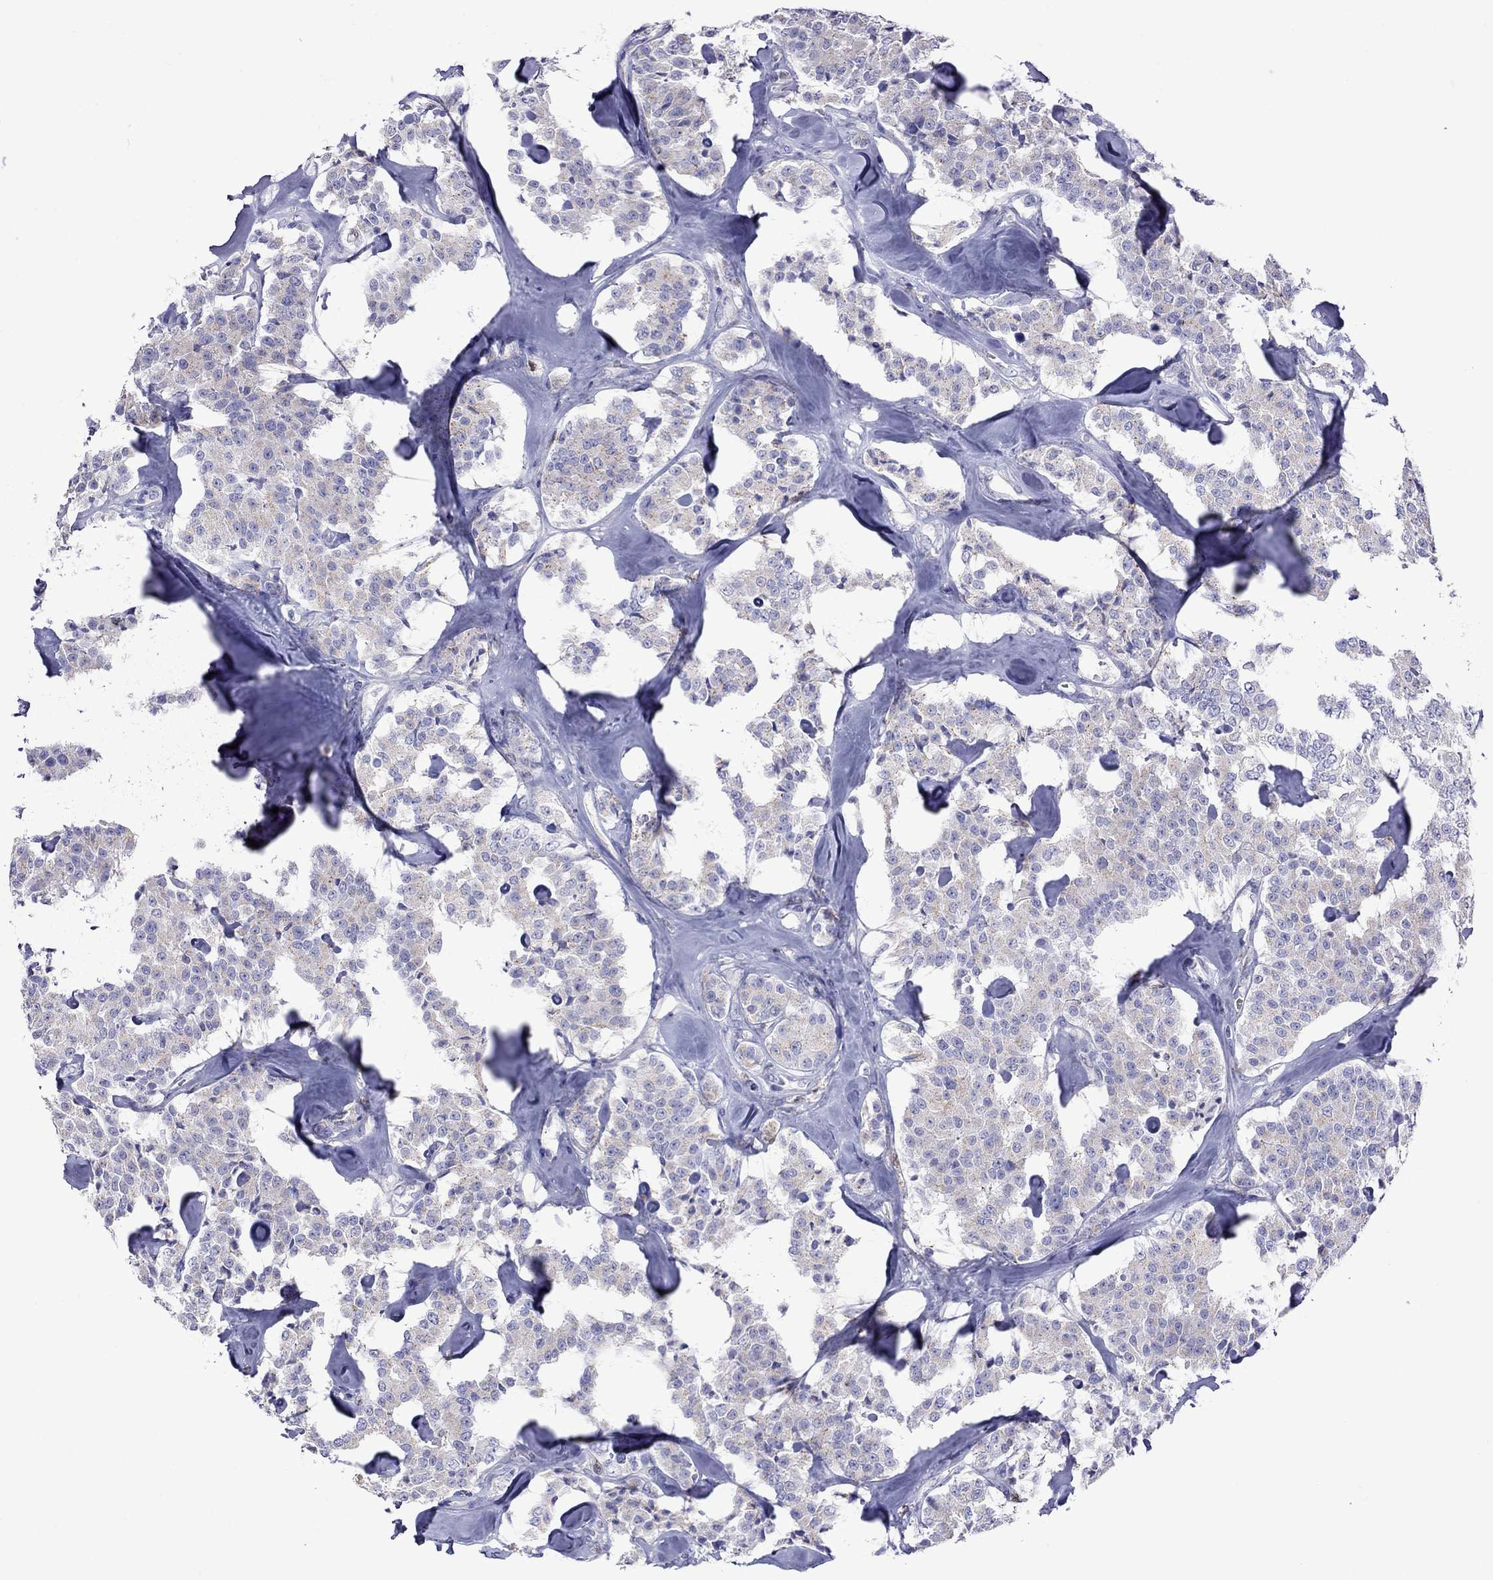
{"staining": {"intensity": "weak", "quantity": "<25%", "location": "cytoplasmic/membranous"}, "tissue": "carcinoid", "cell_type": "Tumor cells", "image_type": "cancer", "snomed": [{"axis": "morphology", "description": "Carcinoid, malignant, NOS"}, {"axis": "topography", "description": "Pancreas"}], "caption": "Immunohistochemistry of human carcinoid displays no positivity in tumor cells.", "gene": "MPZ", "patient": {"sex": "male", "age": 41}}